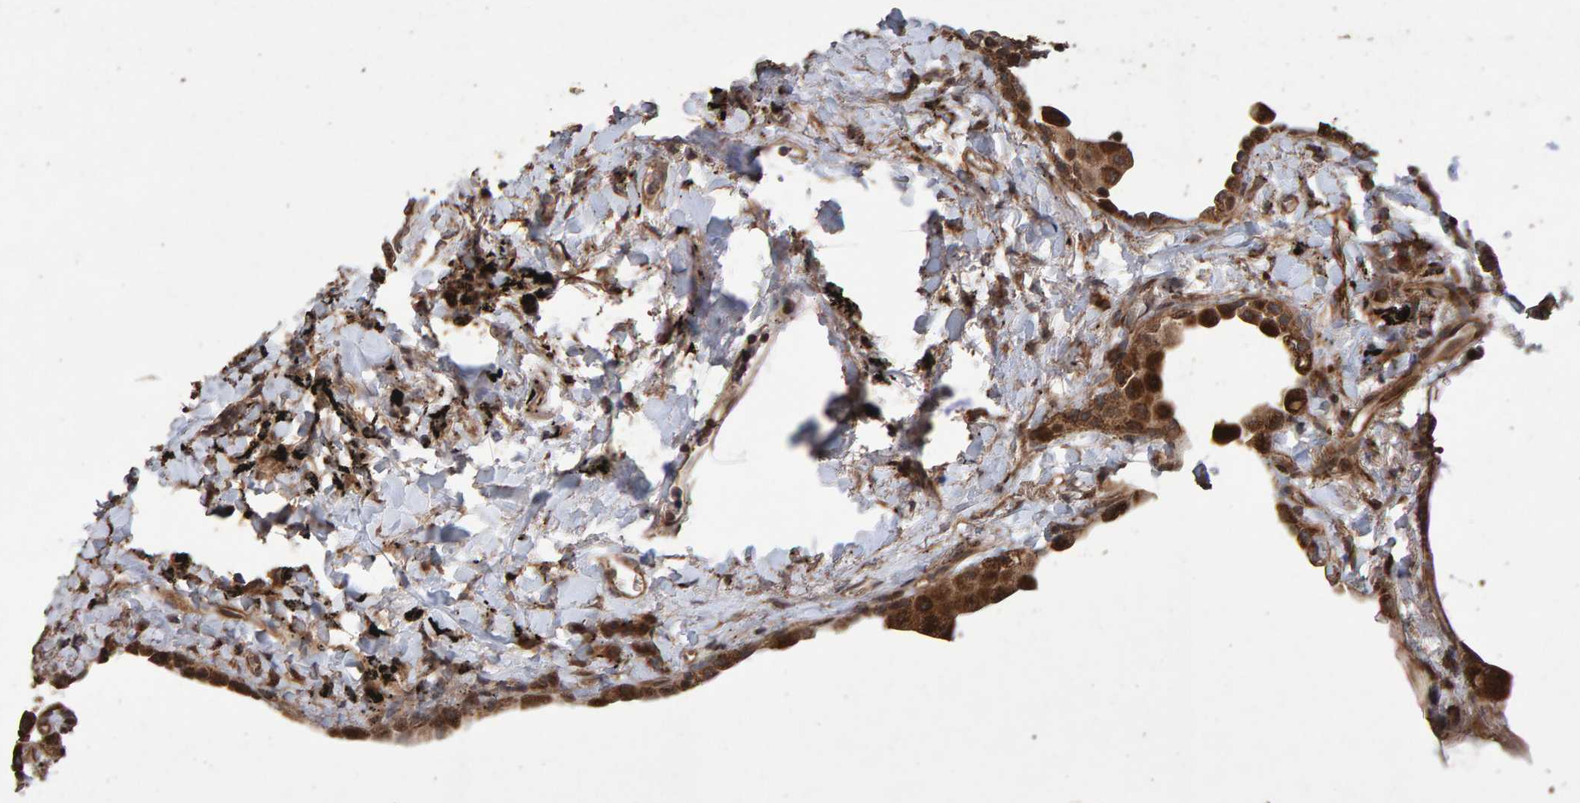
{"staining": {"intensity": "moderate", "quantity": ">75%", "location": "cytoplasmic/membranous"}, "tissue": "lung", "cell_type": "Alveolar cells", "image_type": "normal", "snomed": [{"axis": "morphology", "description": "Normal tissue, NOS"}, {"axis": "topography", "description": "Lung"}], "caption": "DAB (3,3'-diaminobenzidine) immunohistochemical staining of unremarkable human lung shows moderate cytoplasmic/membranous protein expression in about >75% of alveolar cells. The staining was performed using DAB to visualize the protein expression in brown, while the nuclei were stained in blue with hematoxylin (Magnification: 20x).", "gene": "OSBP2", "patient": {"sex": "male", "age": 59}}